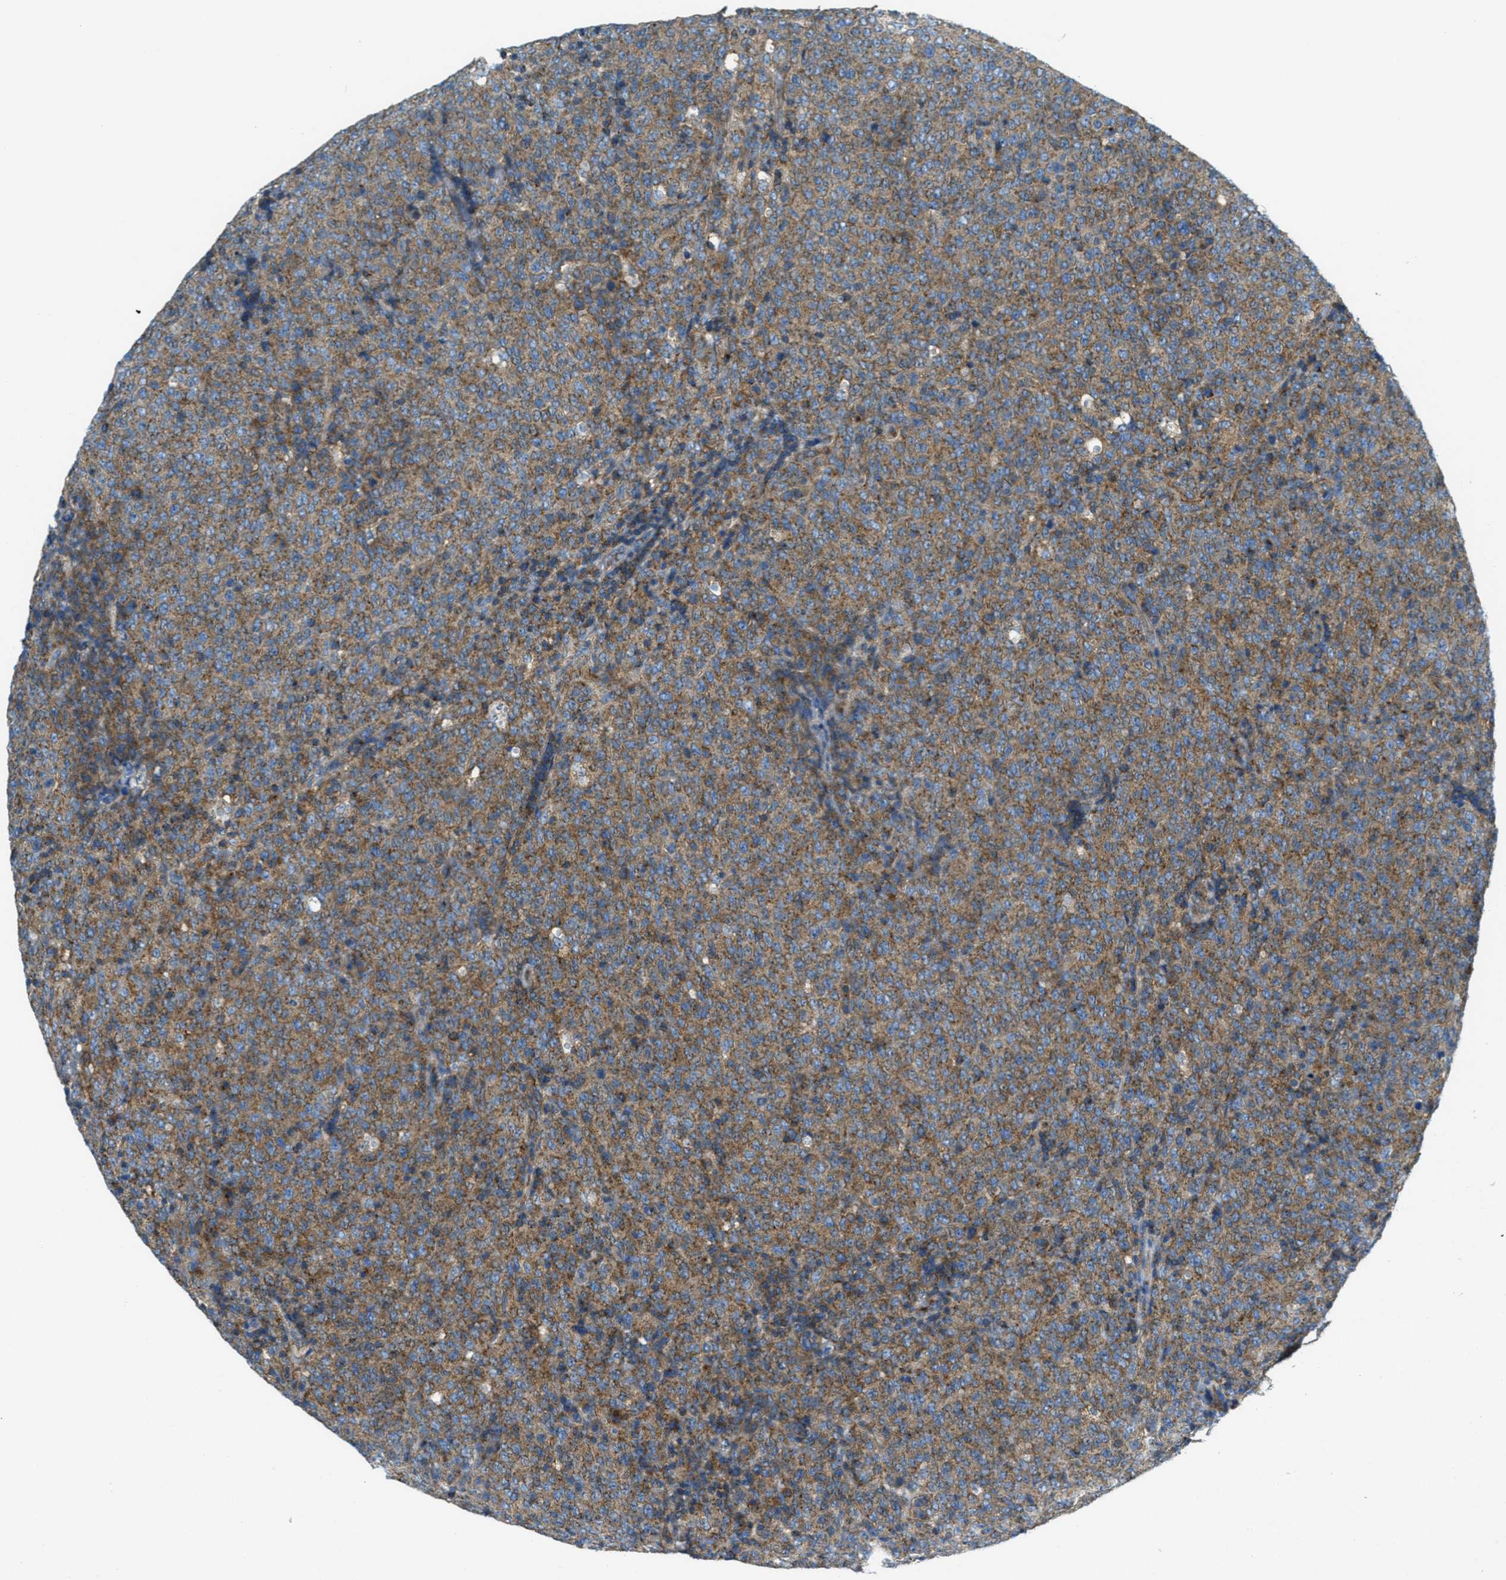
{"staining": {"intensity": "moderate", "quantity": ">75%", "location": "cytoplasmic/membranous"}, "tissue": "lymphoma", "cell_type": "Tumor cells", "image_type": "cancer", "snomed": [{"axis": "morphology", "description": "Malignant lymphoma, non-Hodgkin's type, High grade"}, {"axis": "topography", "description": "Tonsil"}], "caption": "Protein analysis of lymphoma tissue reveals moderate cytoplasmic/membranous staining in approximately >75% of tumor cells. The staining was performed using DAB (3,3'-diaminobenzidine), with brown indicating positive protein expression. Nuclei are stained blue with hematoxylin.", "gene": "AP2B1", "patient": {"sex": "female", "age": 36}}